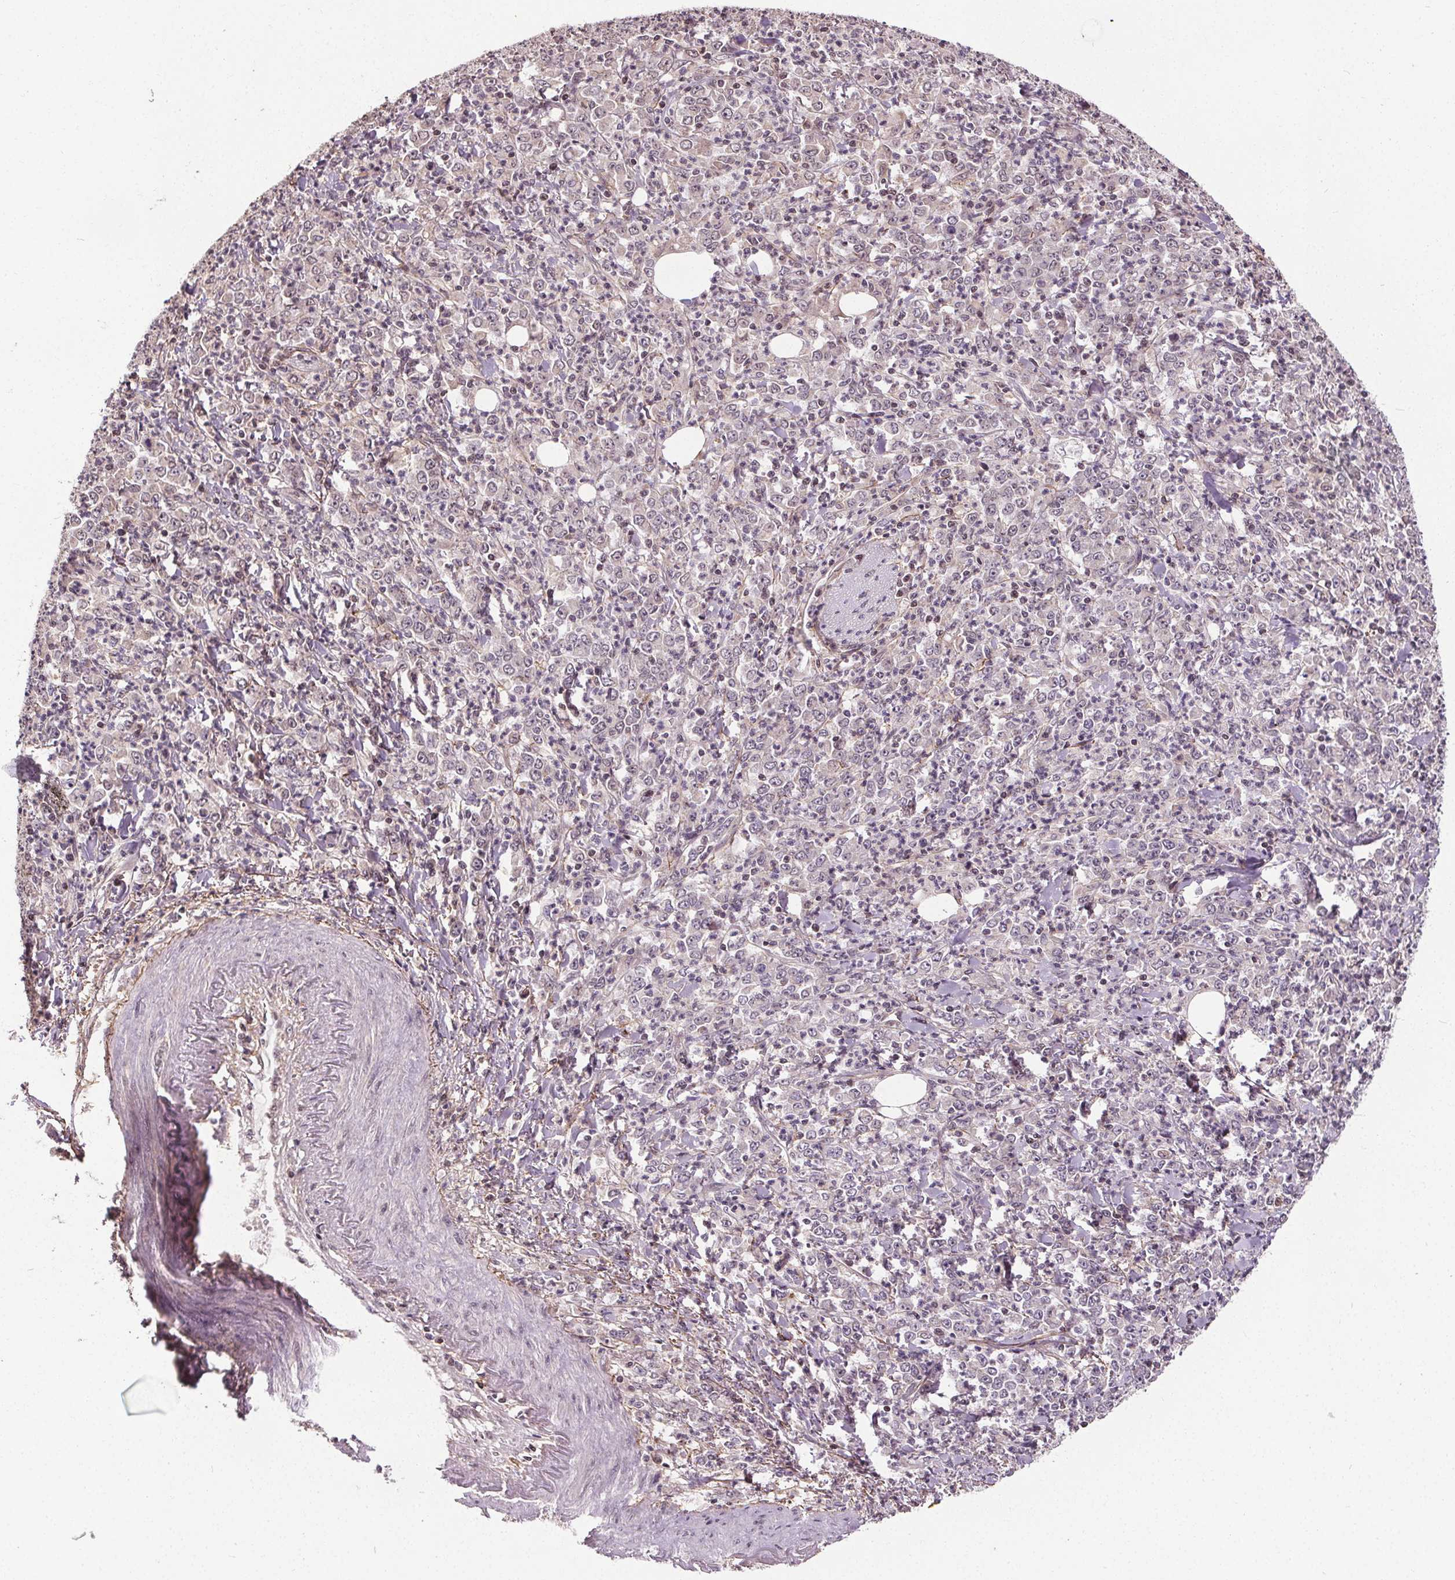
{"staining": {"intensity": "negative", "quantity": "none", "location": "none"}, "tissue": "stomach cancer", "cell_type": "Tumor cells", "image_type": "cancer", "snomed": [{"axis": "morphology", "description": "Adenocarcinoma, NOS"}, {"axis": "topography", "description": "Stomach, lower"}], "caption": "IHC micrograph of human stomach cancer (adenocarcinoma) stained for a protein (brown), which exhibits no expression in tumor cells. (DAB immunohistochemistry, high magnification).", "gene": "KIAA0232", "patient": {"sex": "female", "age": 71}}